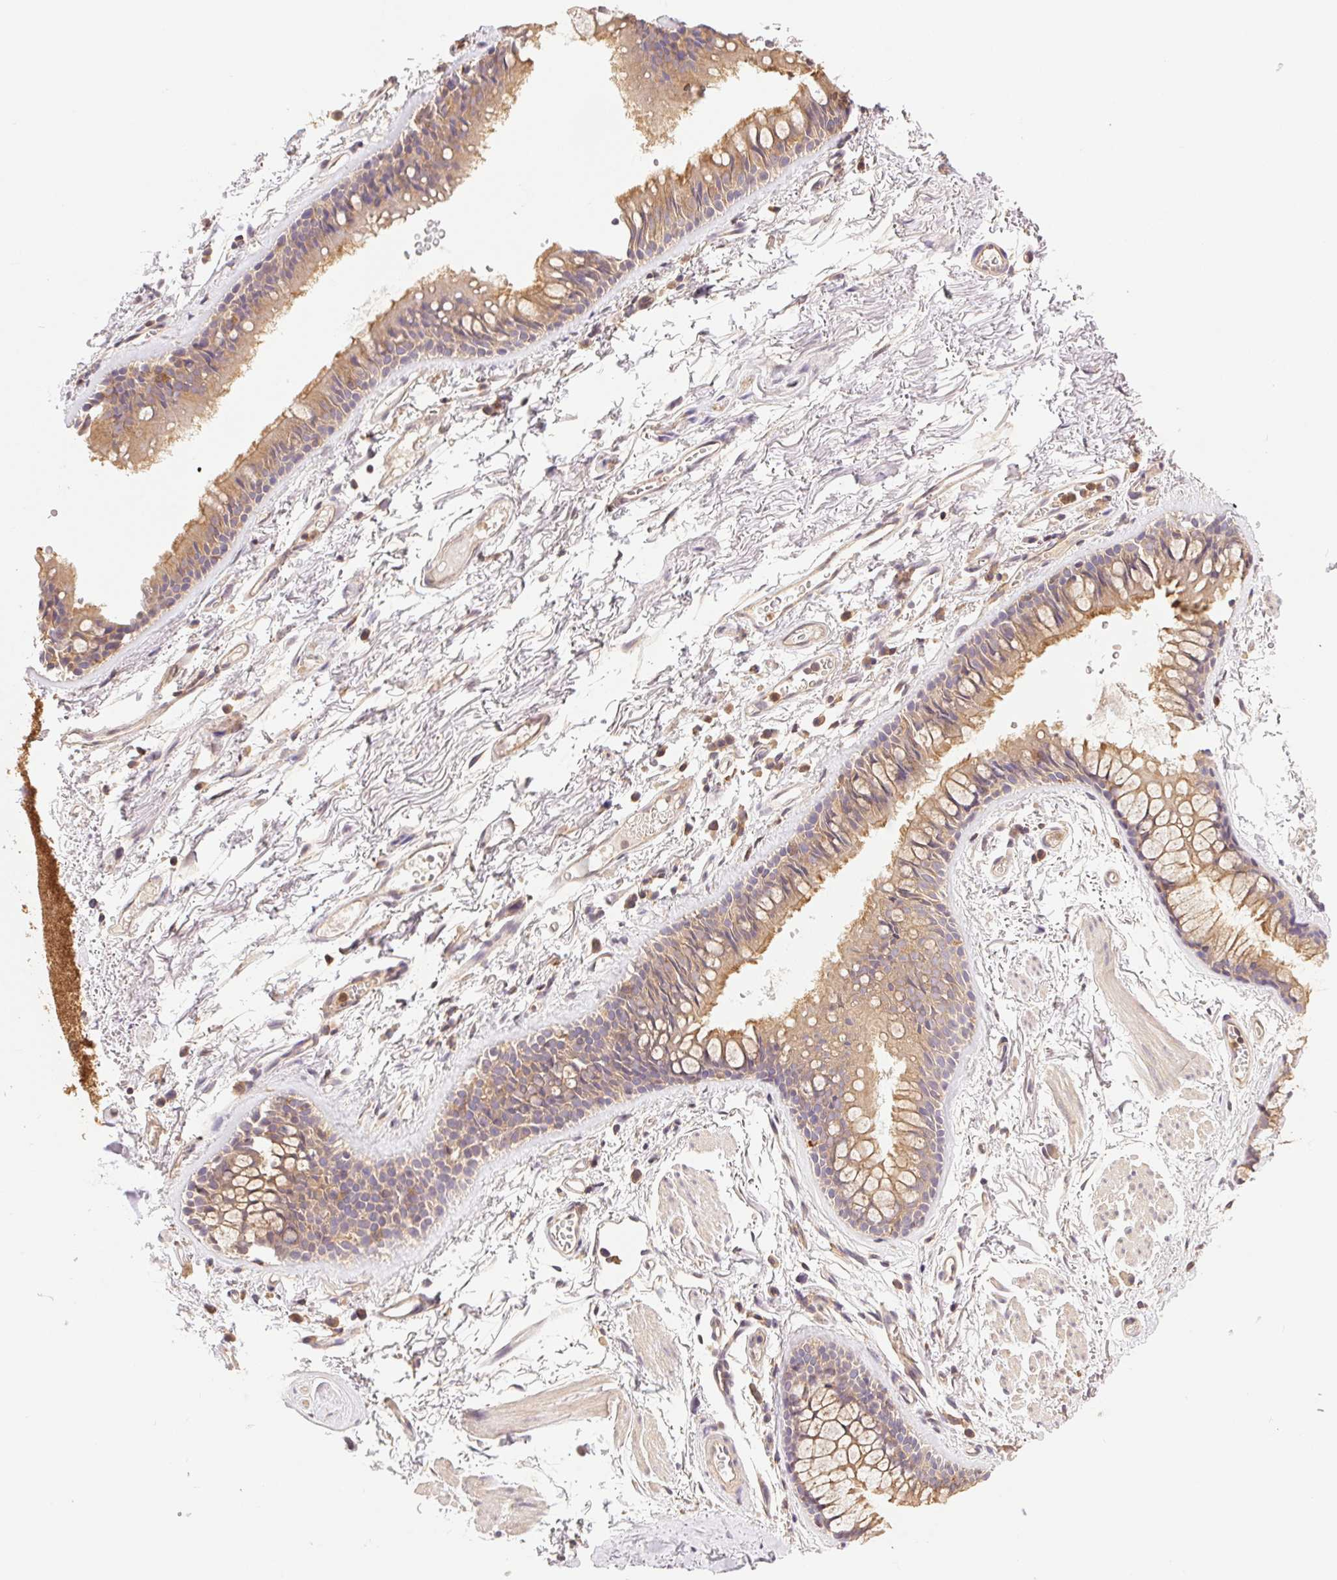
{"staining": {"intensity": "negative", "quantity": "none", "location": "none"}, "tissue": "adipose tissue", "cell_type": "Adipocytes", "image_type": "normal", "snomed": [{"axis": "morphology", "description": "Normal tissue, NOS"}, {"axis": "topography", "description": "Cartilage tissue"}, {"axis": "topography", "description": "Bronchus"}], "caption": "IHC photomicrograph of benign adipose tissue stained for a protein (brown), which shows no positivity in adipocytes. The staining was performed using DAB to visualize the protein expression in brown, while the nuclei were stained in blue with hematoxylin (Magnification: 20x).", "gene": "GDI1", "patient": {"sex": "female", "age": 79}}